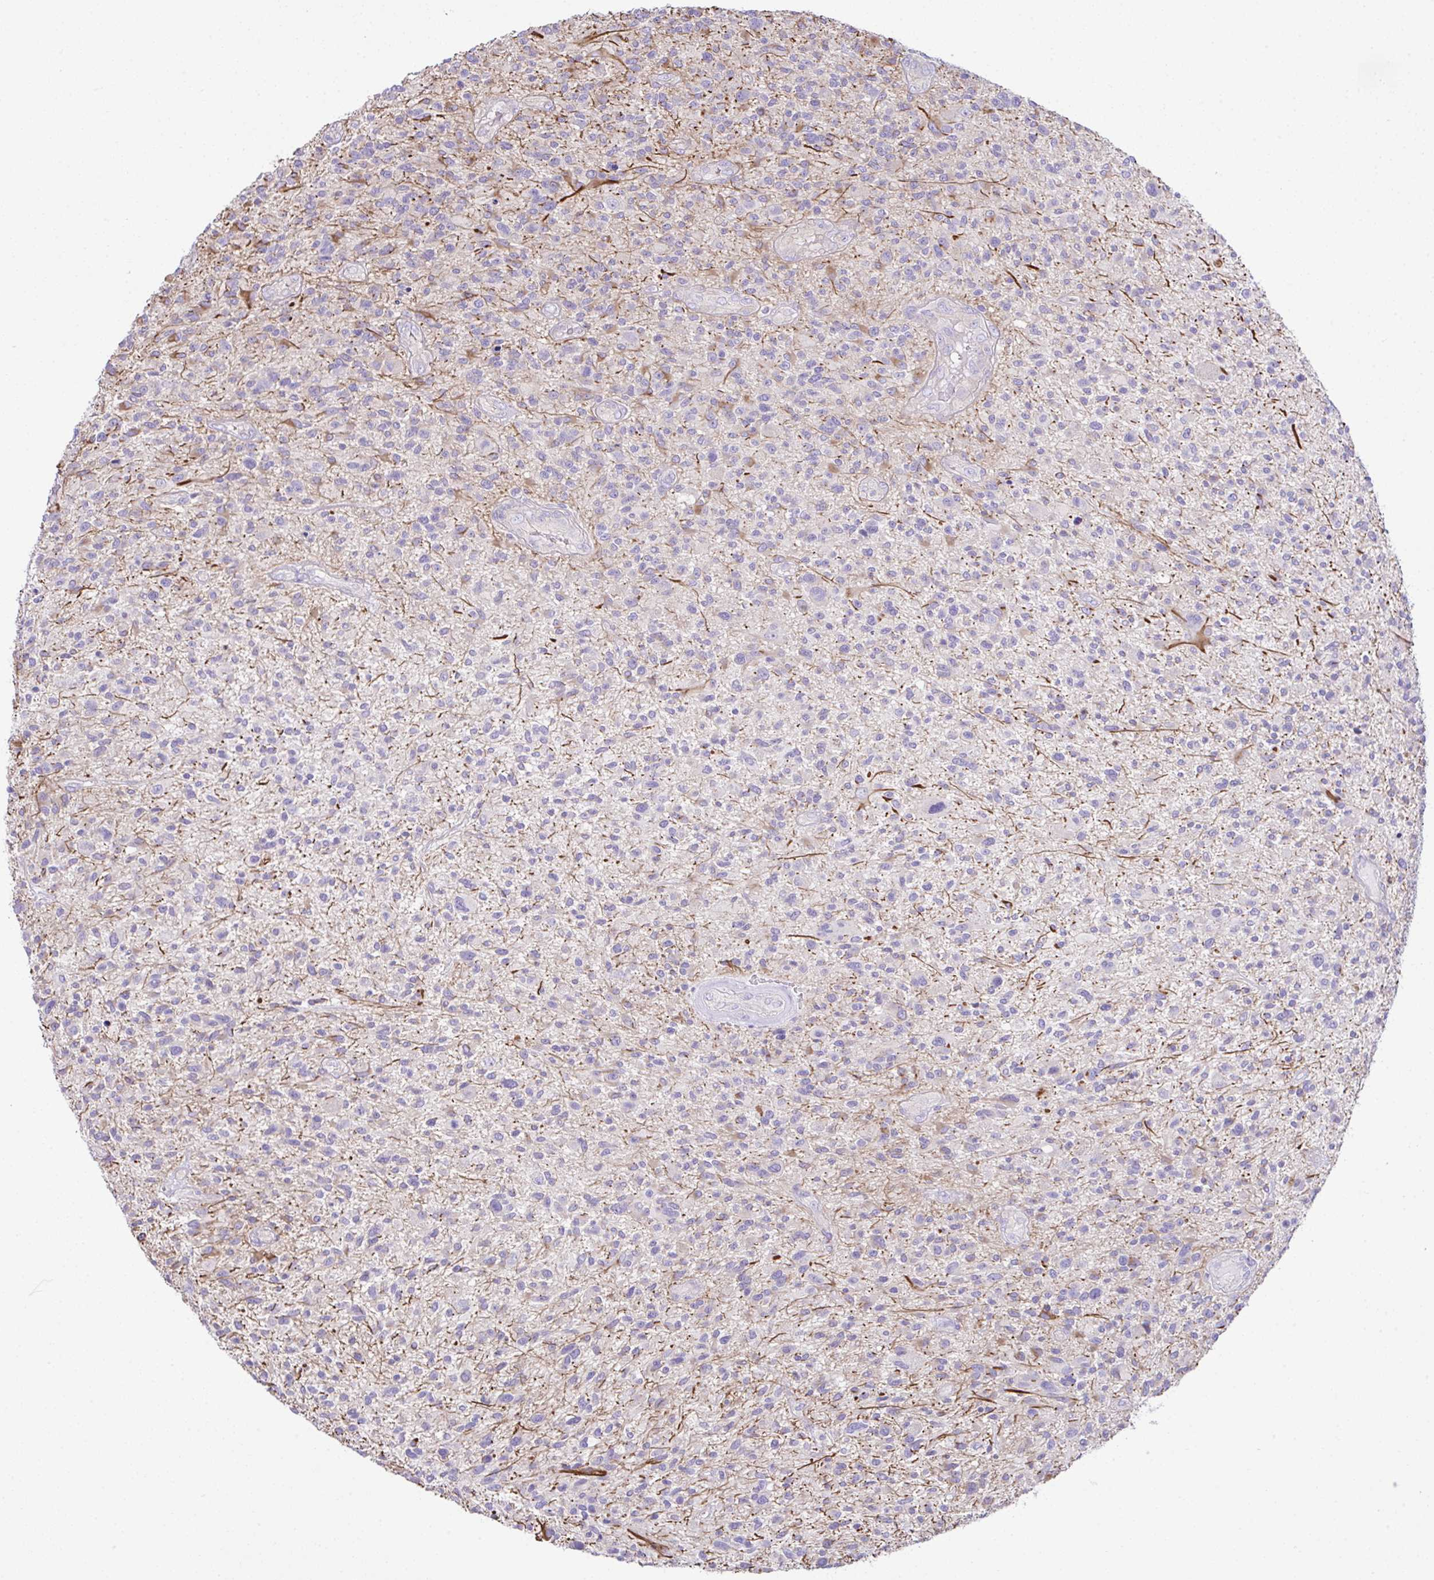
{"staining": {"intensity": "moderate", "quantity": "<25%", "location": "cytoplasmic/membranous"}, "tissue": "glioma", "cell_type": "Tumor cells", "image_type": "cancer", "snomed": [{"axis": "morphology", "description": "Glioma, malignant, High grade"}, {"axis": "topography", "description": "Brain"}], "caption": "There is low levels of moderate cytoplasmic/membranous expression in tumor cells of glioma, as demonstrated by immunohistochemical staining (brown color).", "gene": "OR4P4", "patient": {"sex": "male", "age": 47}}